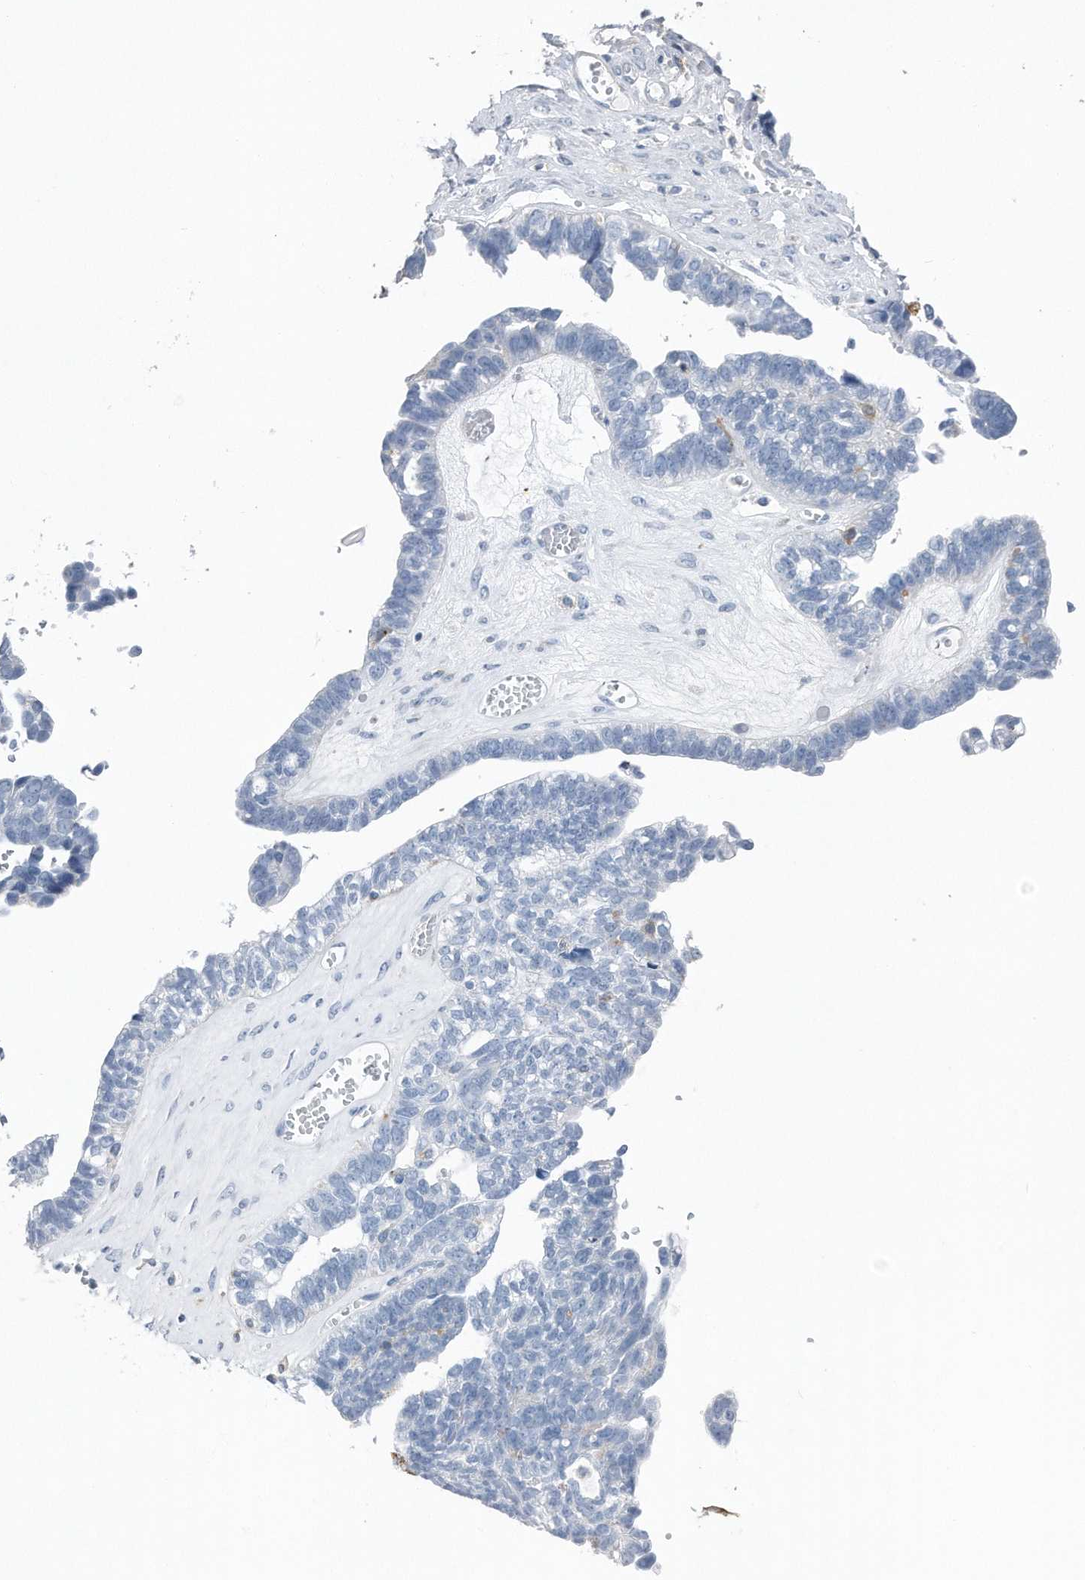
{"staining": {"intensity": "moderate", "quantity": "<25%", "location": "cytoplasmic/membranous"}, "tissue": "ovarian cancer", "cell_type": "Tumor cells", "image_type": "cancer", "snomed": [{"axis": "morphology", "description": "Cystadenocarcinoma, serous, NOS"}, {"axis": "topography", "description": "Ovary"}], "caption": "Serous cystadenocarcinoma (ovarian) stained with IHC demonstrates moderate cytoplasmic/membranous expression in approximately <25% of tumor cells. The staining is performed using DAB brown chromogen to label protein expression. The nuclei are counter-stained blue using hematoxylin.", "gene": "ZNF772", "patient": {"sex": "female", "age": 79}}